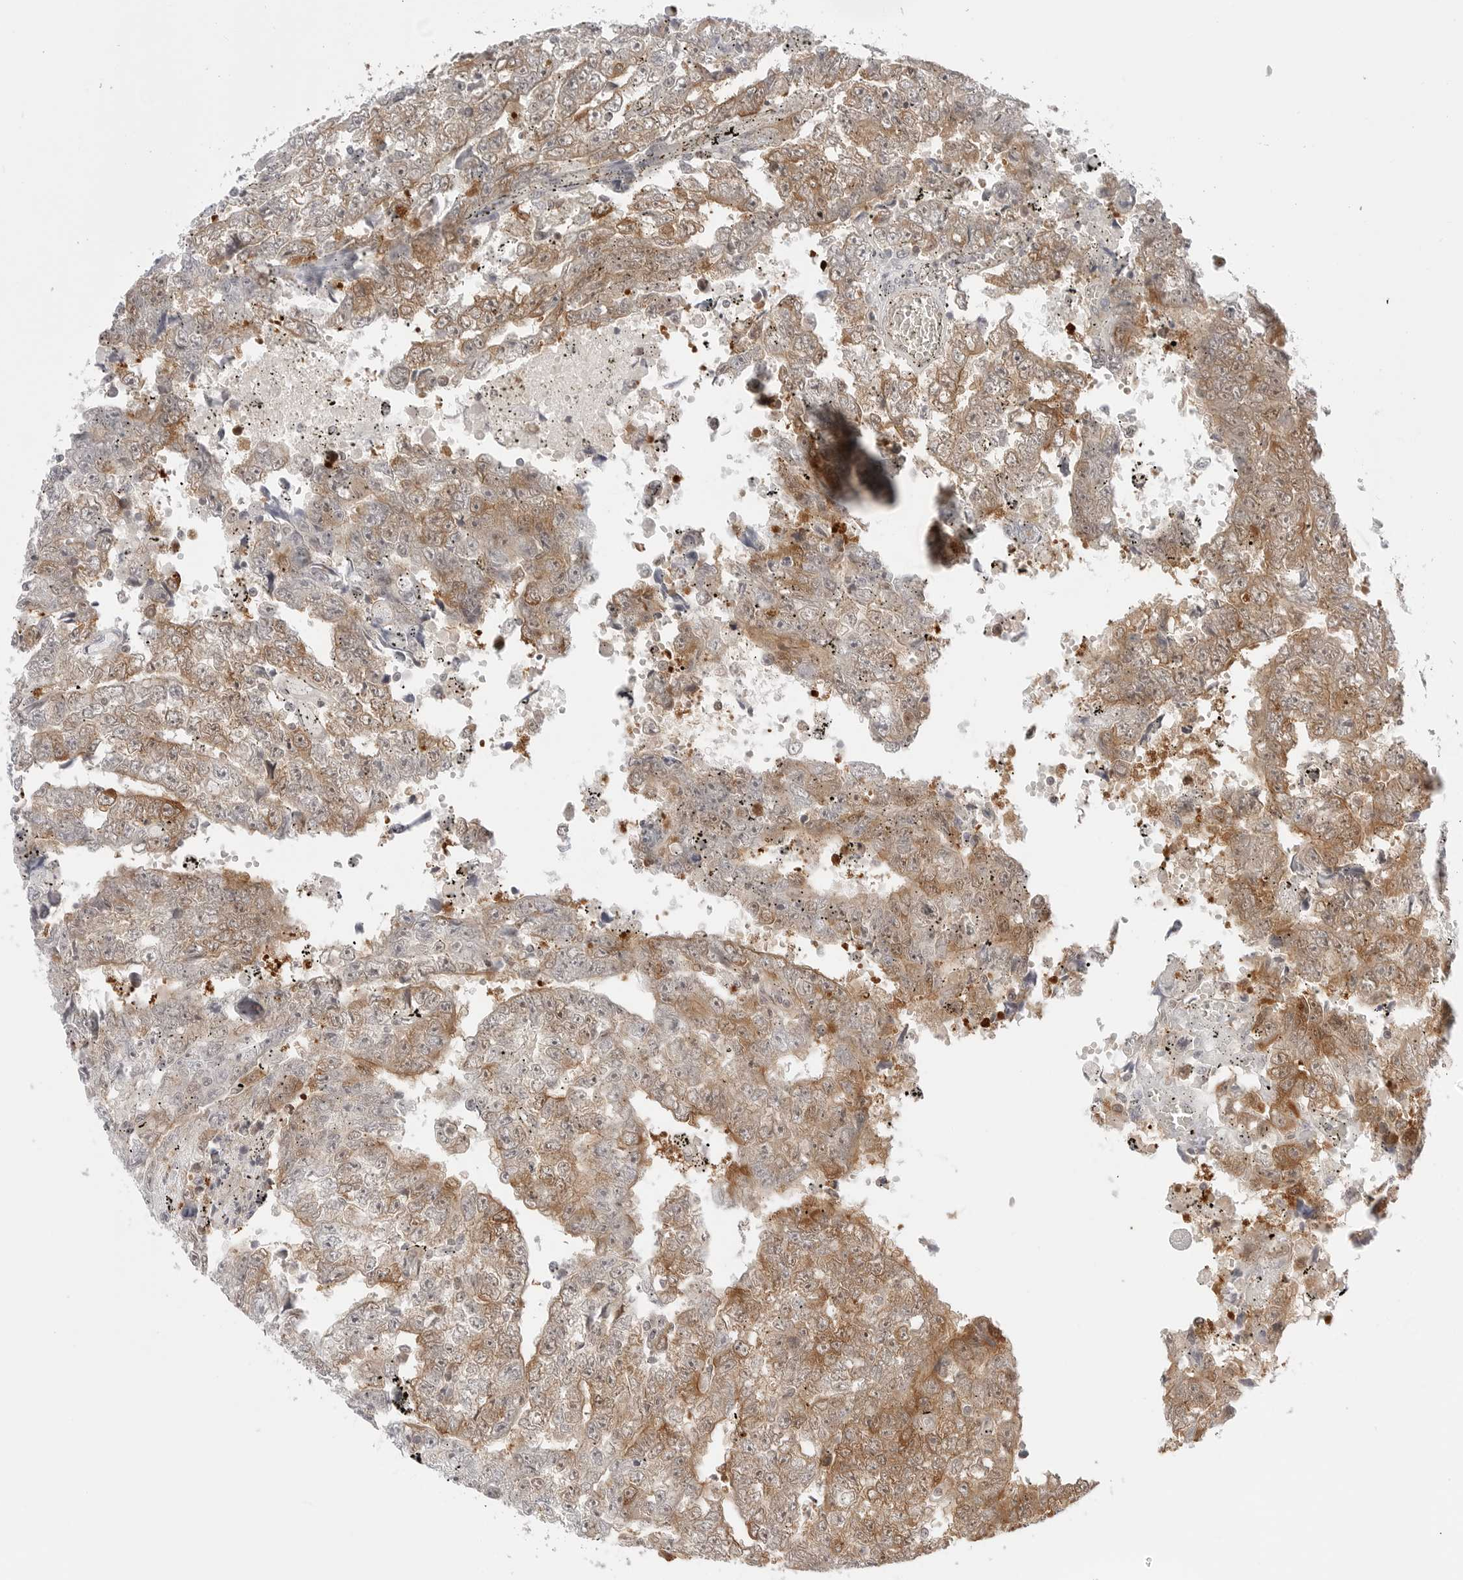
{"staining": {"intensity": "moderate", "quantity": ">75%", "location": "cytoplasmic/membranous"}, "tissue": "testis cancer", "cell_type": "Tumor cells", "image_type": "cancer", "snomed": [{"axis": "morphology", "description": "Carcinoma, Embryonal, NOS"}, {"axis": "topography", "description": "Testis"}], "caption": "Testis embryonal carcinoma stained with DAB (3,3'-diaminobenzidine) IHC shows medium levels of moderate cytoplasmic/membranous expression in approximately >75% of tumor cells.", "gene": "NUDC", "patient": {"sex": "male", "age": 25}}